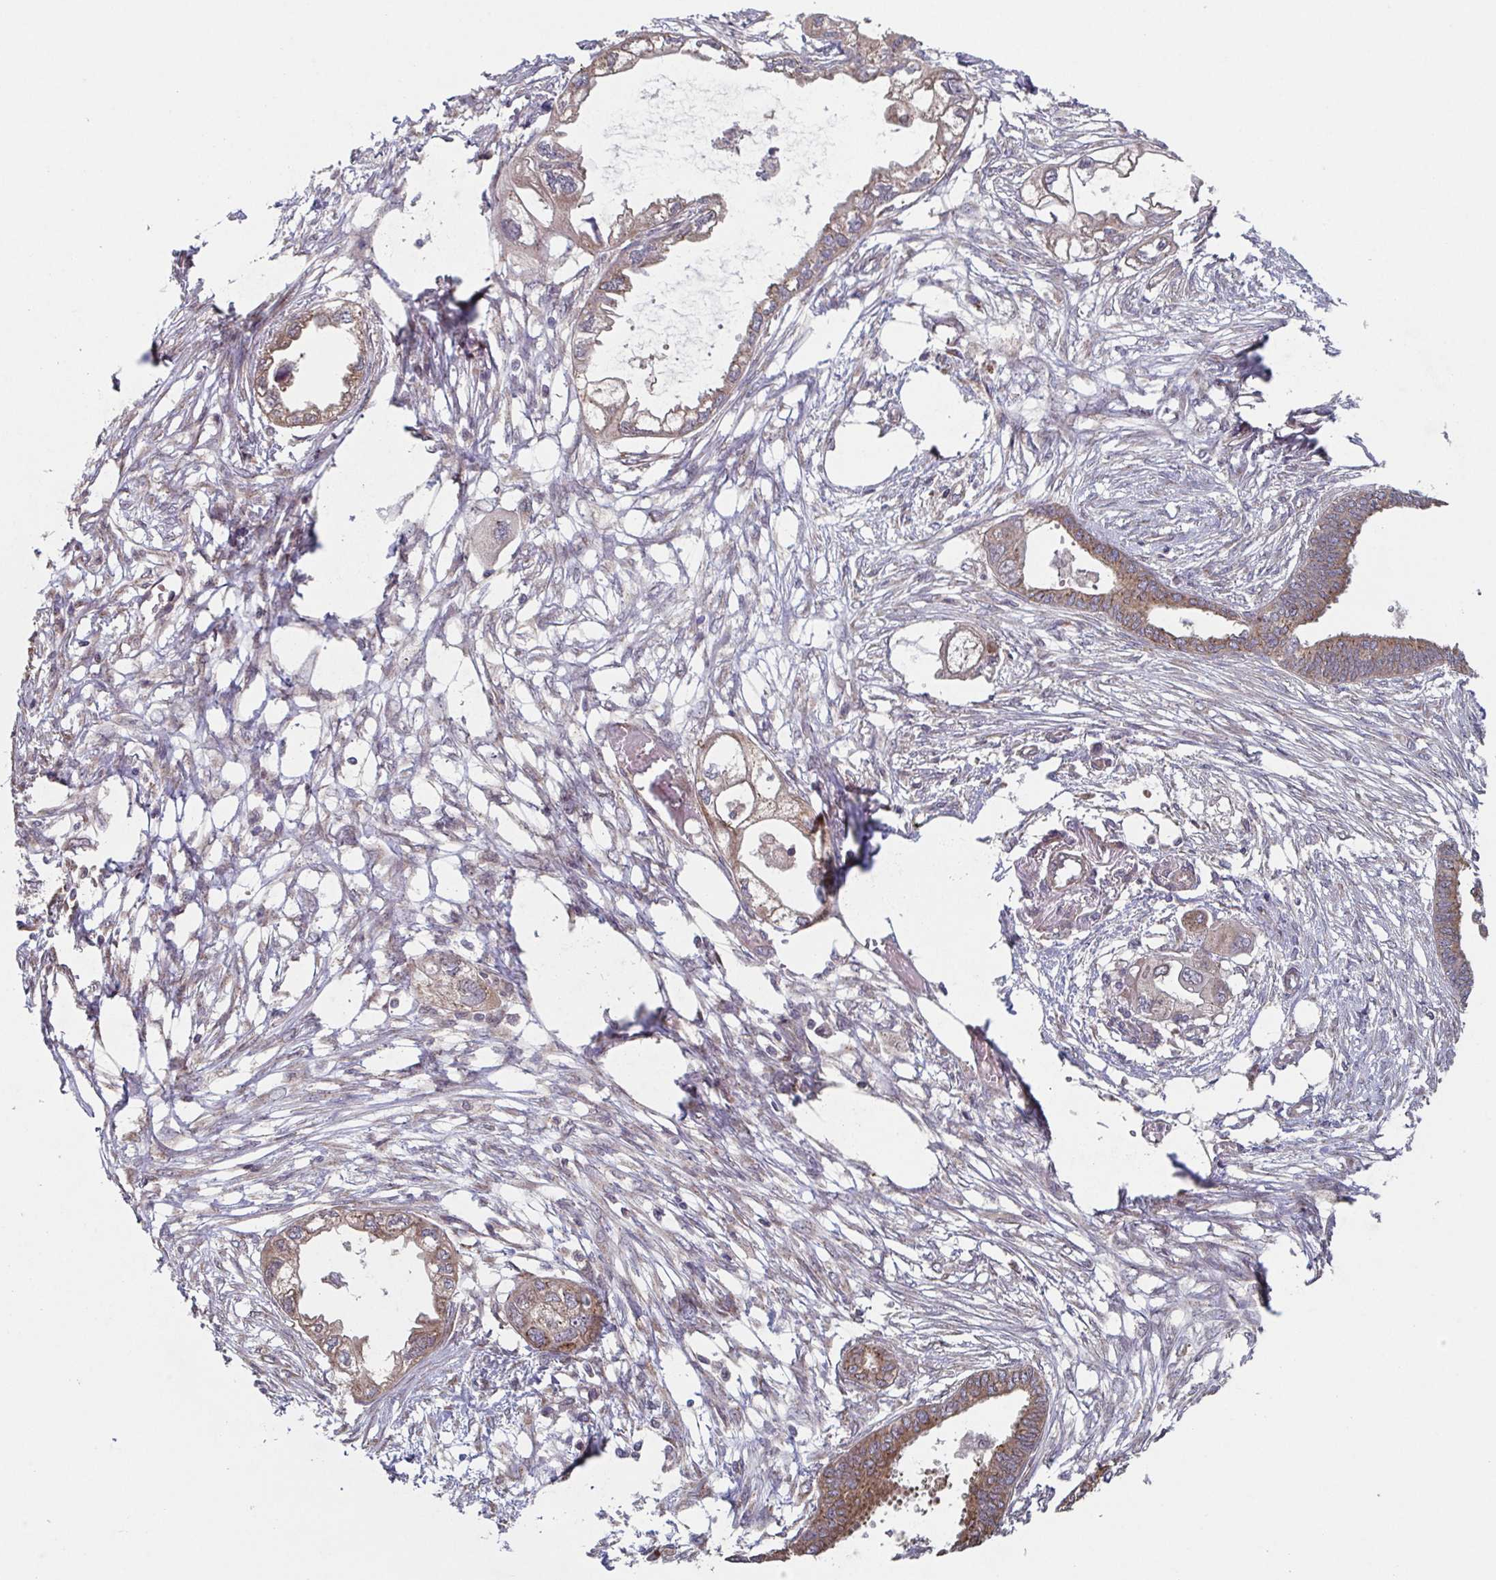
{"staining": {"intensity": "moderate", "quantity": ">75%", "location": "cytoplasmic/membranous"}, "tissue": "endometrial cancer", "cell_type": "Tumor cells", "image_type": "cancer", "snomed": [{"axis": "morphology", "description": "Adenocarcinoma, NOS"}, {"axis": "morphology", "description": "Adenocarcinoma, metastatic, NOS"}, {"axis": "topography", "description": "Adipose tissue"}, {"axis": "topography", "description": "Endometrium"}], "caption": "Immunohistochemical staining of metastatic adenocarcinoma (endometrial) displays medium levels of moderate cytoplasmic/membranous expression in approximately >75% of tumor cells. (Stains: DAB in brown, nuclei in blue, Microscopy: brightfield microscopy at high magnification).", "gene": "COPB1", "patient": {"sex": "female", "age": 67}}